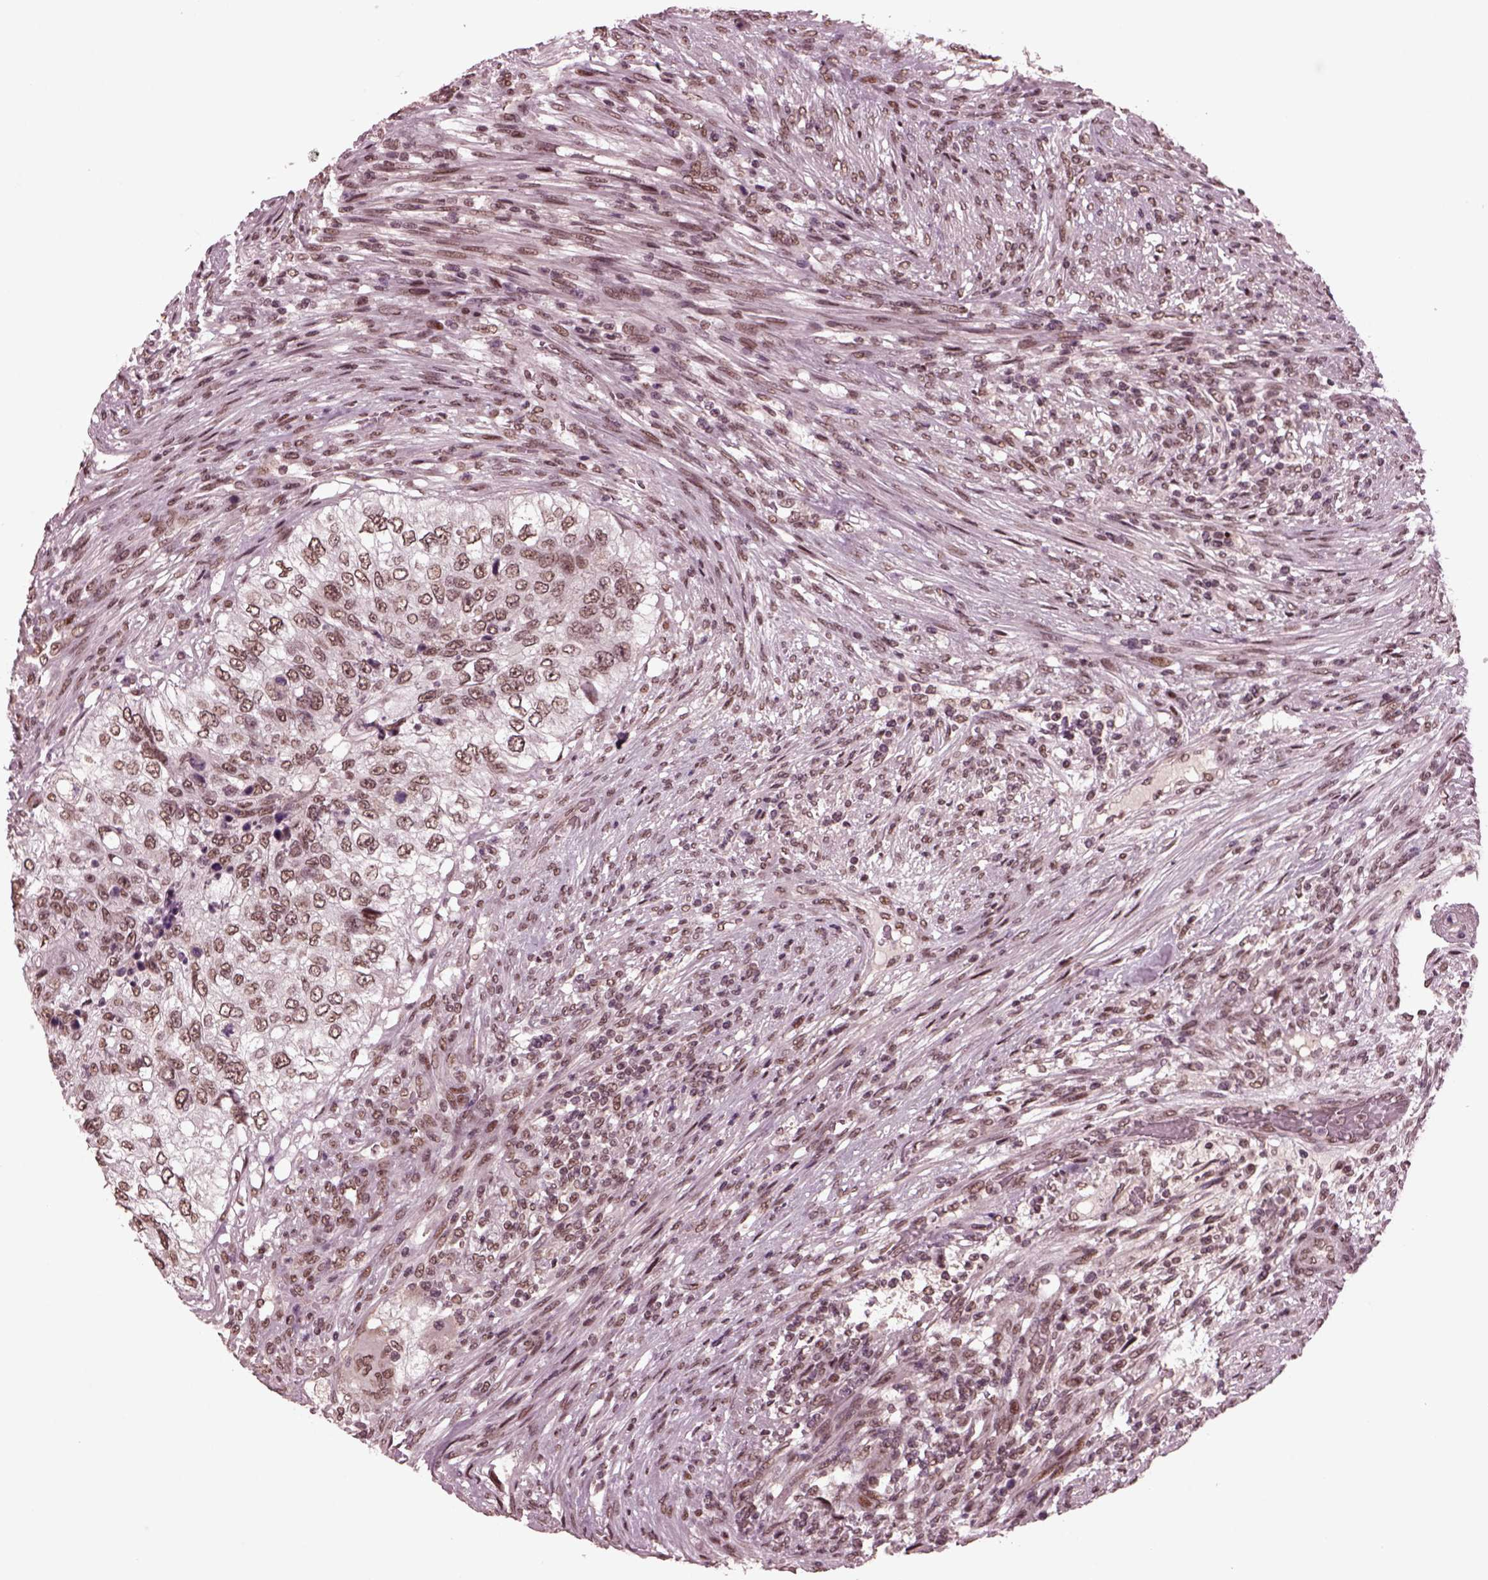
{"staining": {"intensity": "moderate", "quantity": "25%-75%", "location": "nuclear"}, "tissue": "urothelial cancer", "cell_type": "Tumor cells", "image_type": "cancer", "snomed": [{"axis": "morphology", "description": "Urothelial carcinoma, High grade"}, {"axis": "topography", "description": "Urinary bladder"}], "caption": "Tumor cells demonstrate medium levels of moderate nuclear positivity in approximately 25%-75% of cells in human urothelial carcinoma (high-grade).", "gene": "NAP1L5", "patient": {"sex": "female", "age": 60}}